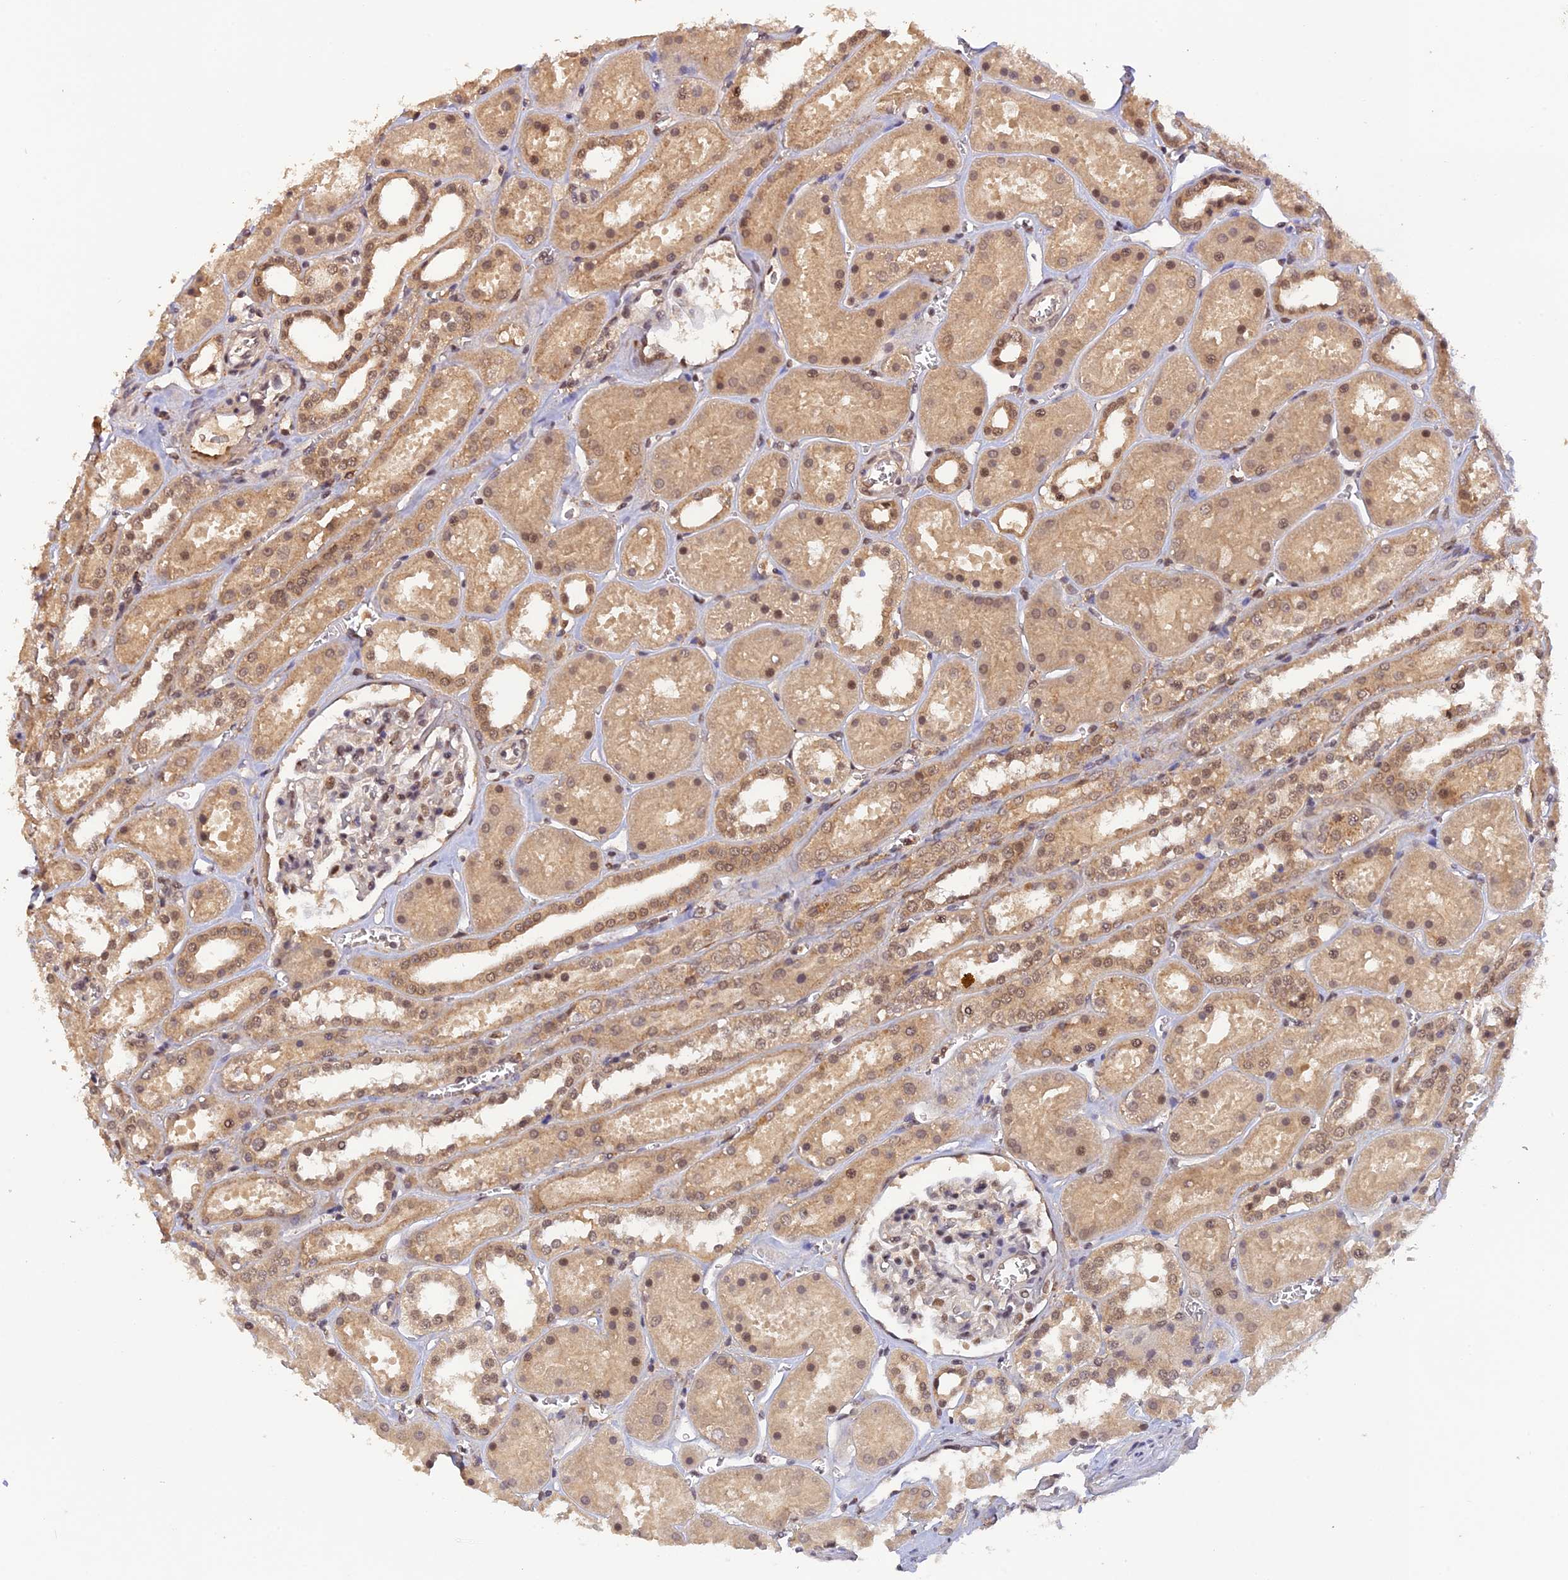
{"staining": {"intensity": "moderate", "quantity": "<25%", "location": "nuclear"}, "tissue": "kidney", "cell_type": "Cells in glomeruli", "image_type": "normal", "snomed": [{"axis": "morphology", "description": "Normal tissue, NOS"}, {"axis": "topography", "description": "Kidney"}], "caption": "Protein staining displays moderate nuclear expression in about <25% of cells in glomeruli in benign kidney.", "gene": "ZNF436", "patient": {"sex": "female", "age": 41}}